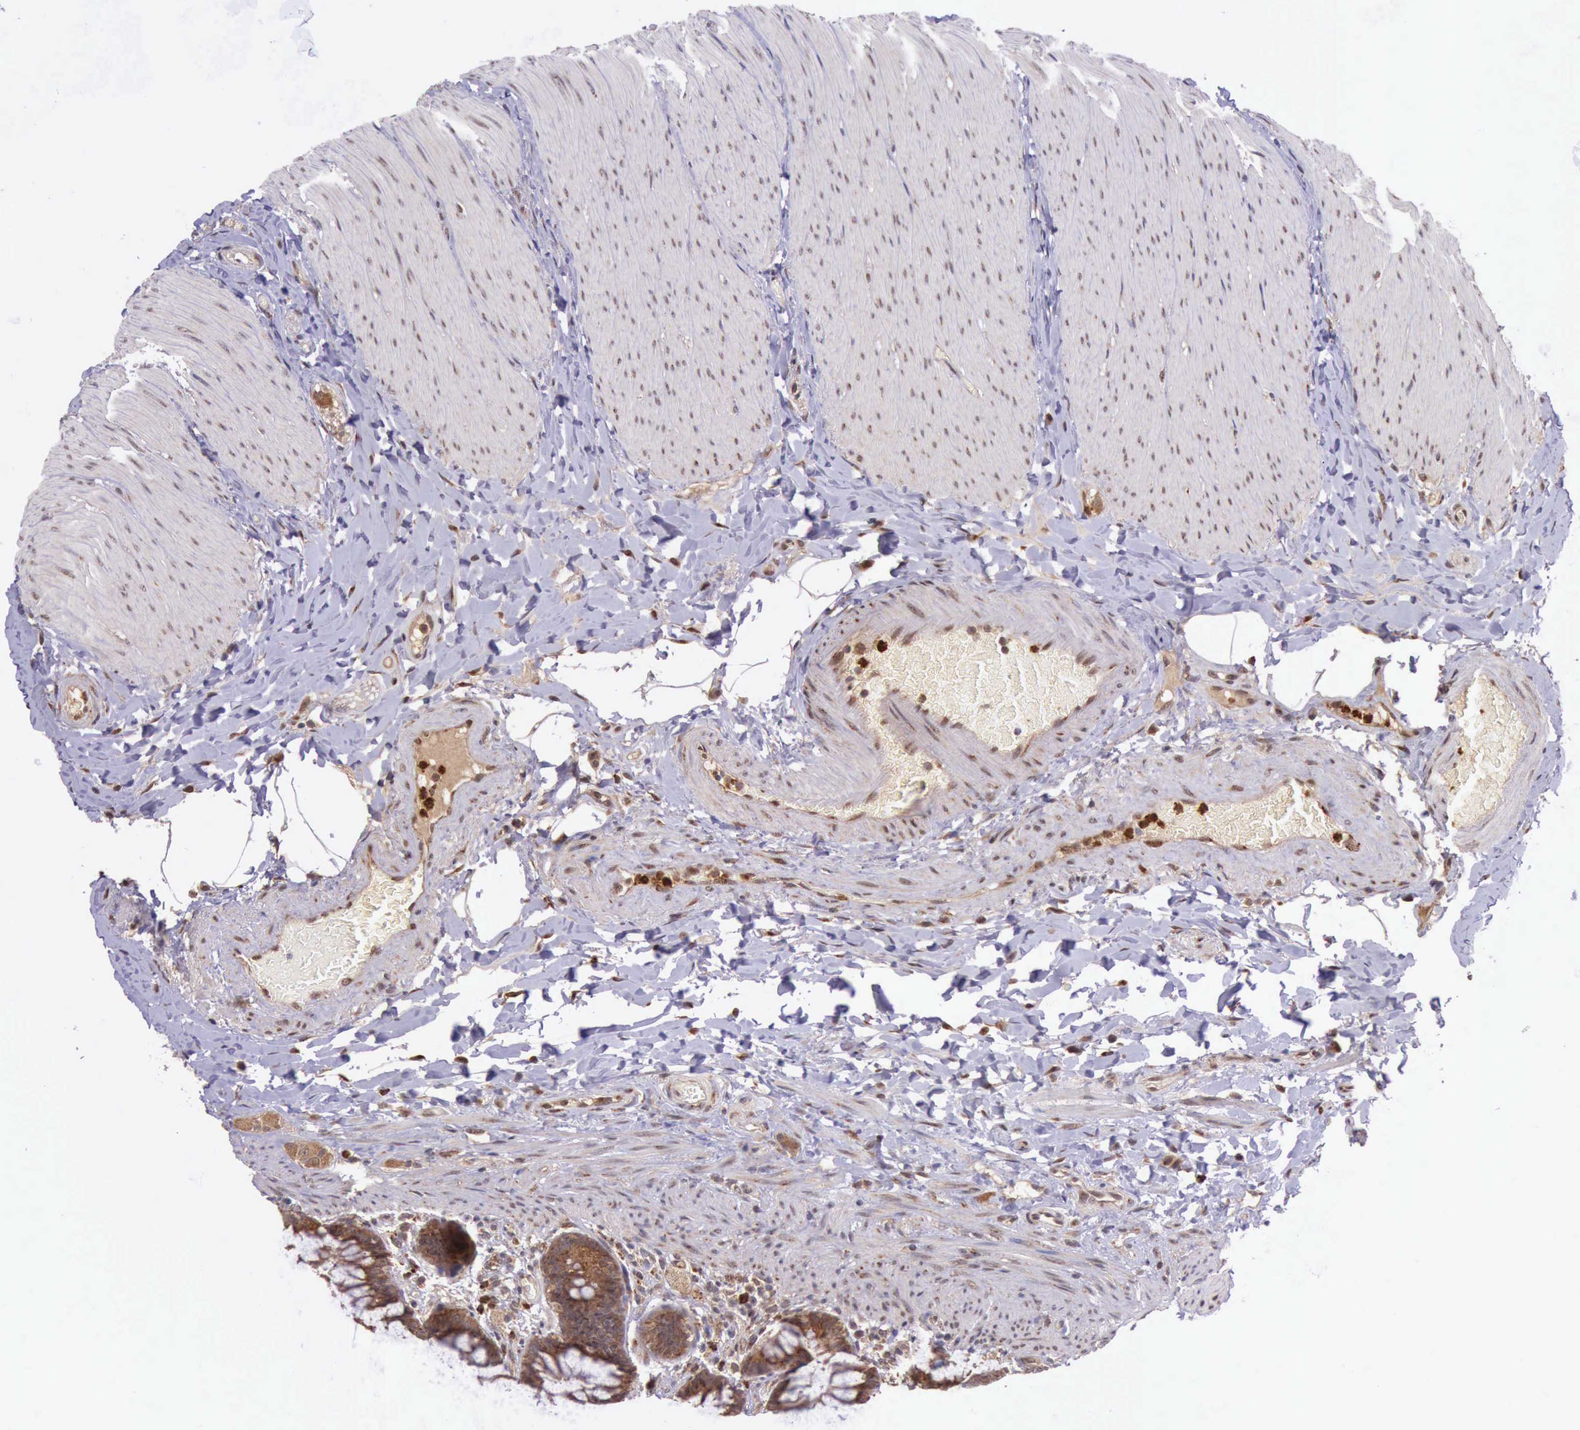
{"staining": {"intensity": "moderate", "quantity": "25%-75%", "location": "cytoplasmic/membranous"}, "tissue": "rectum", "cell_type": "Glandular cells", "image_type": "normal", "snomed": [{"axis": "morphology", "description": "Normal tissue, NOS"}, {"axis": "topography", "description": "Rectum"}], "caption": "The image shows staining of unremarkable rectum, revealing moderate cytoplasmic/membranous protein positivity (brown color) within glandular cells.", "gene": "ARMCX3", "patient": {"sex": "female", "age": 46}}